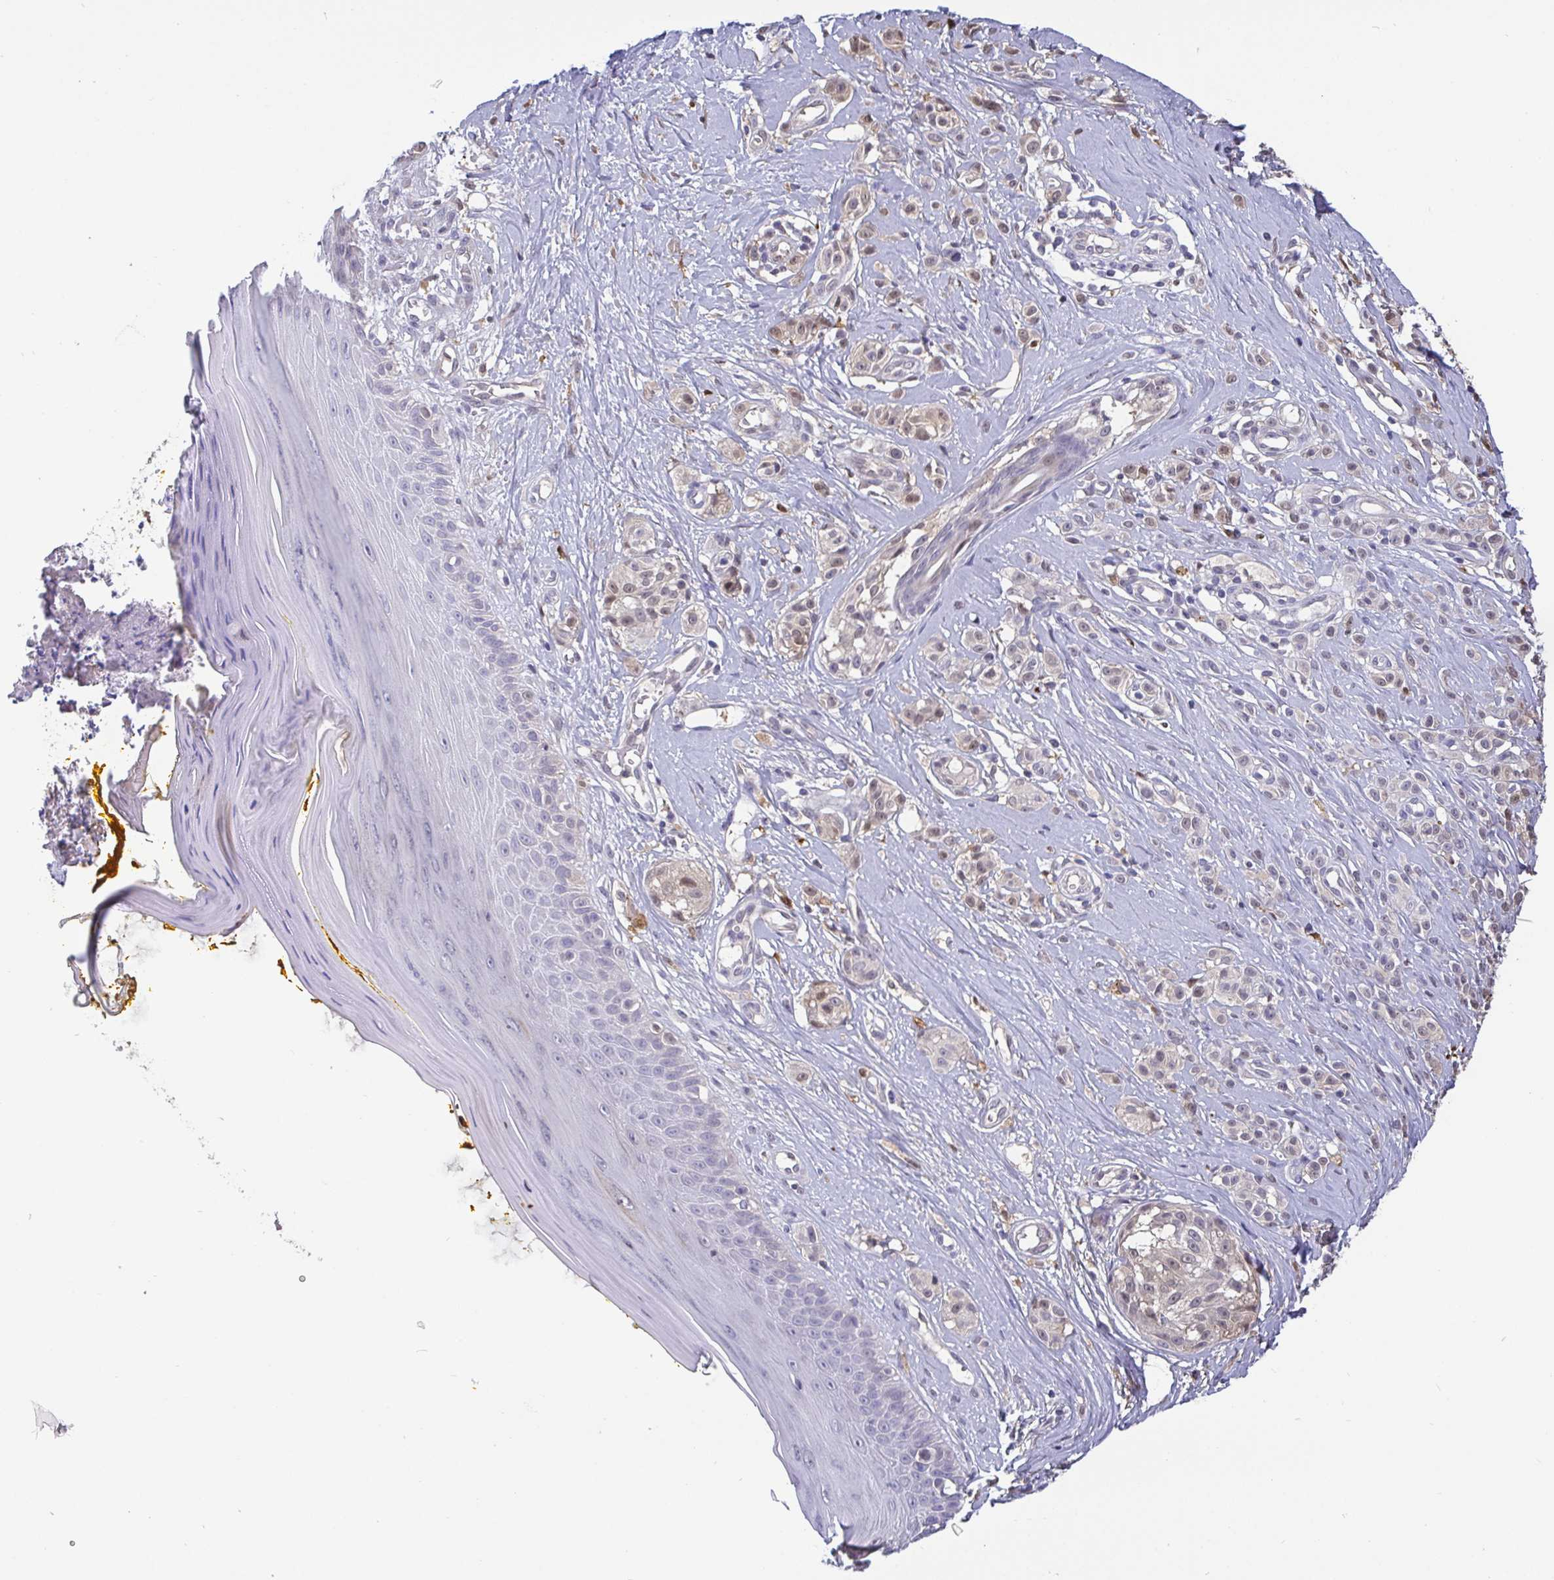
{"staining": {"intensity": "weak", "quantity": "25%-75%", "location": "nuclear"}, "tissue": "melanoma", "cell_type": "Tumor cells", "image_type": "cancer", "snomed": [{"axis": "morphology", "description": "Malignant melanoma, NOS"}, {"axis": "topography", "description": "Skin"}], "caption": "IHC histopathology image of human melanoma stained for a protein (brown), which displays low levels of weak nuclear staining in about 25%-75% of tumor cells.", "gene": "IDH1", "patient": {"sex": "male", "age": 74}}